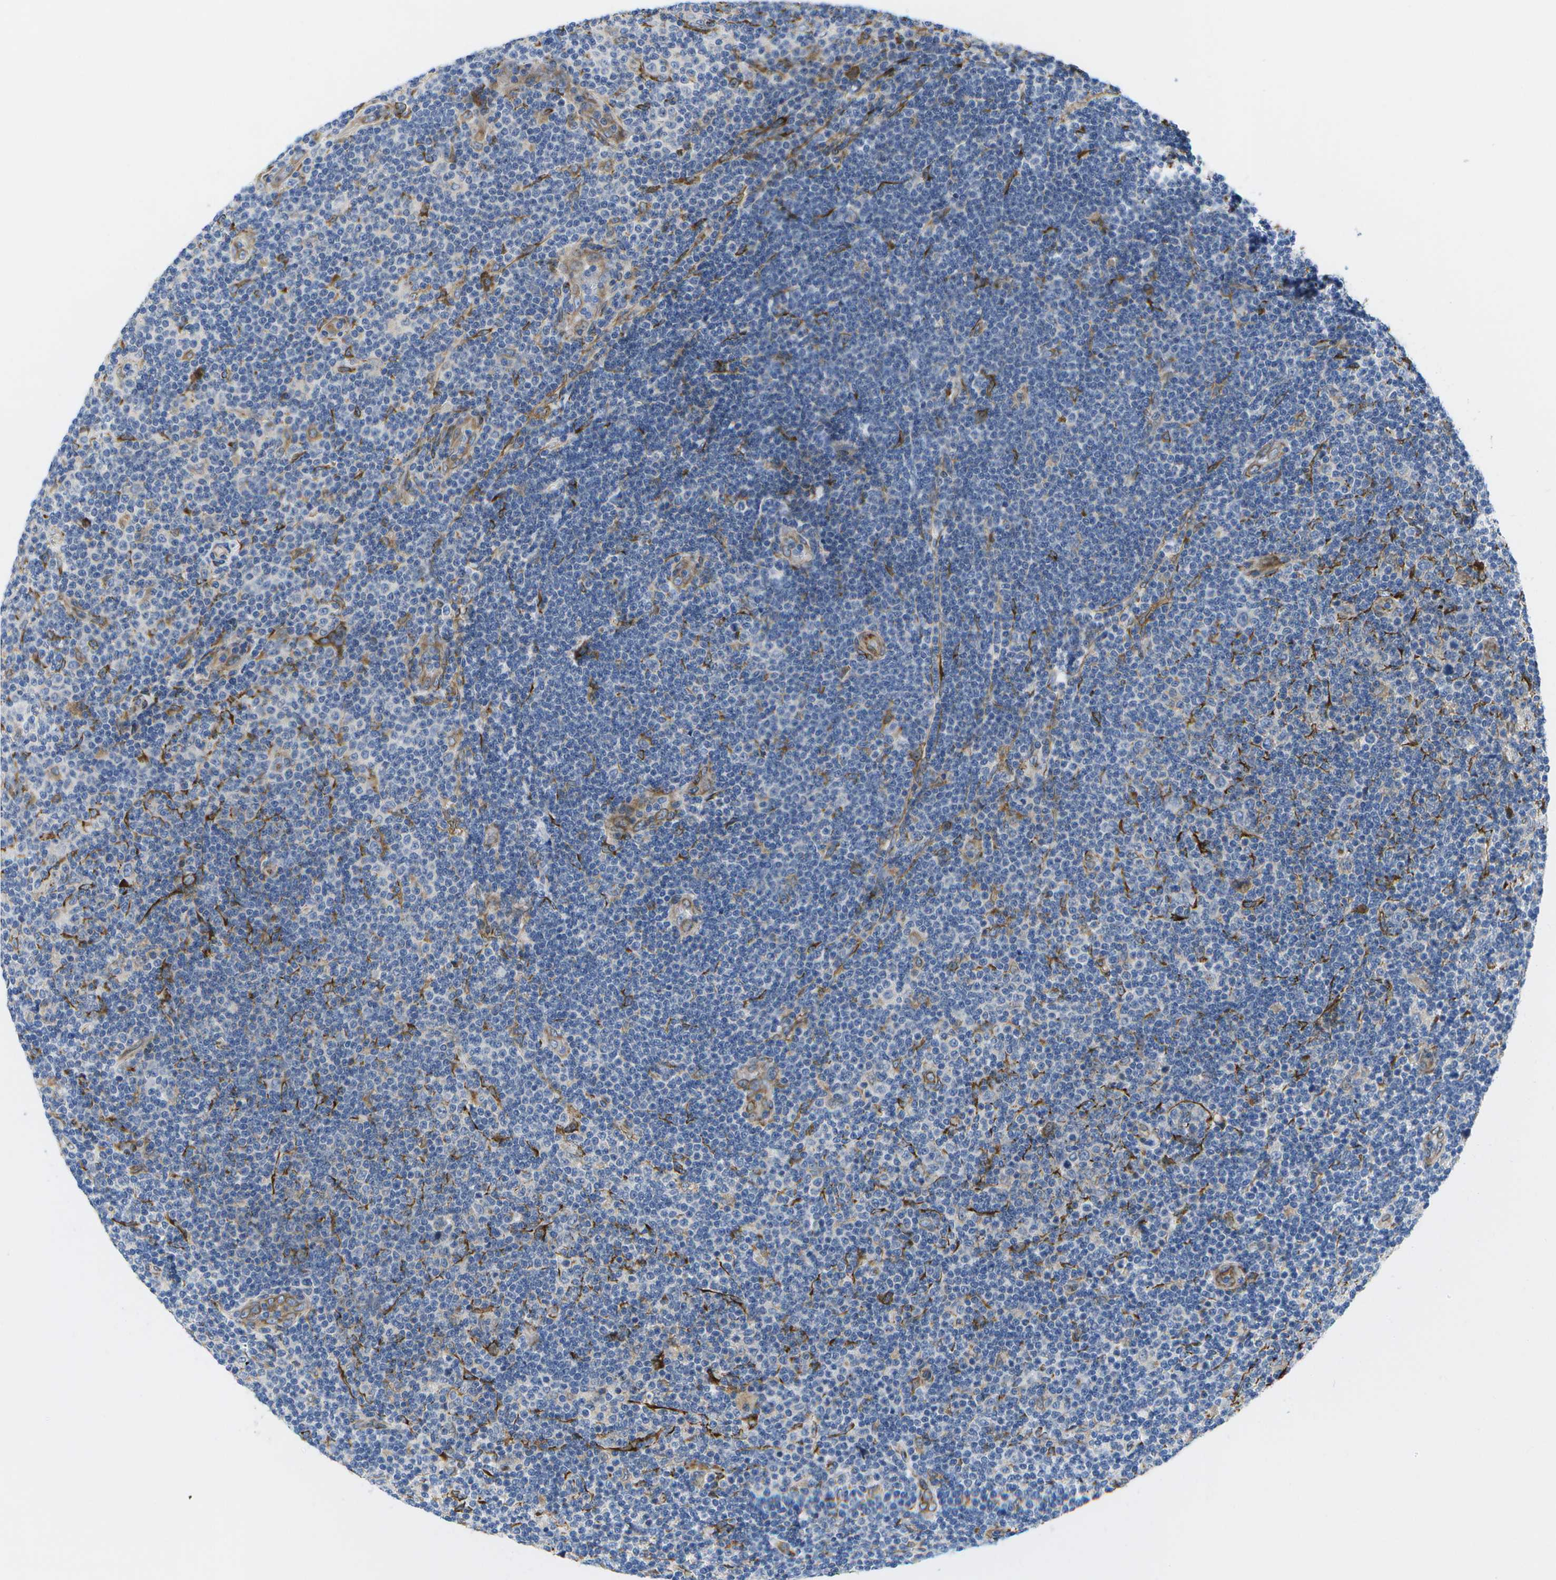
{"staining": {"intensity": "negative", "quantity": "none", "location": "none"}, "tissue": "lymphoma", "cell_type": "Tumor cells", "image_type": "cancer", "snomed": [{"axis": "morphology", "description": "Malignant lymphoma, non-Hodgkin's type, Low grade"}, {"axis": "topography", "description": "Lymph node"}], "caption": "Immunohistochemistry (IHC) of human lymphoma displays no expression in tumor cells.", "gene": "ZDHHC17", "patient": {"sex": "male", "age": 83}}